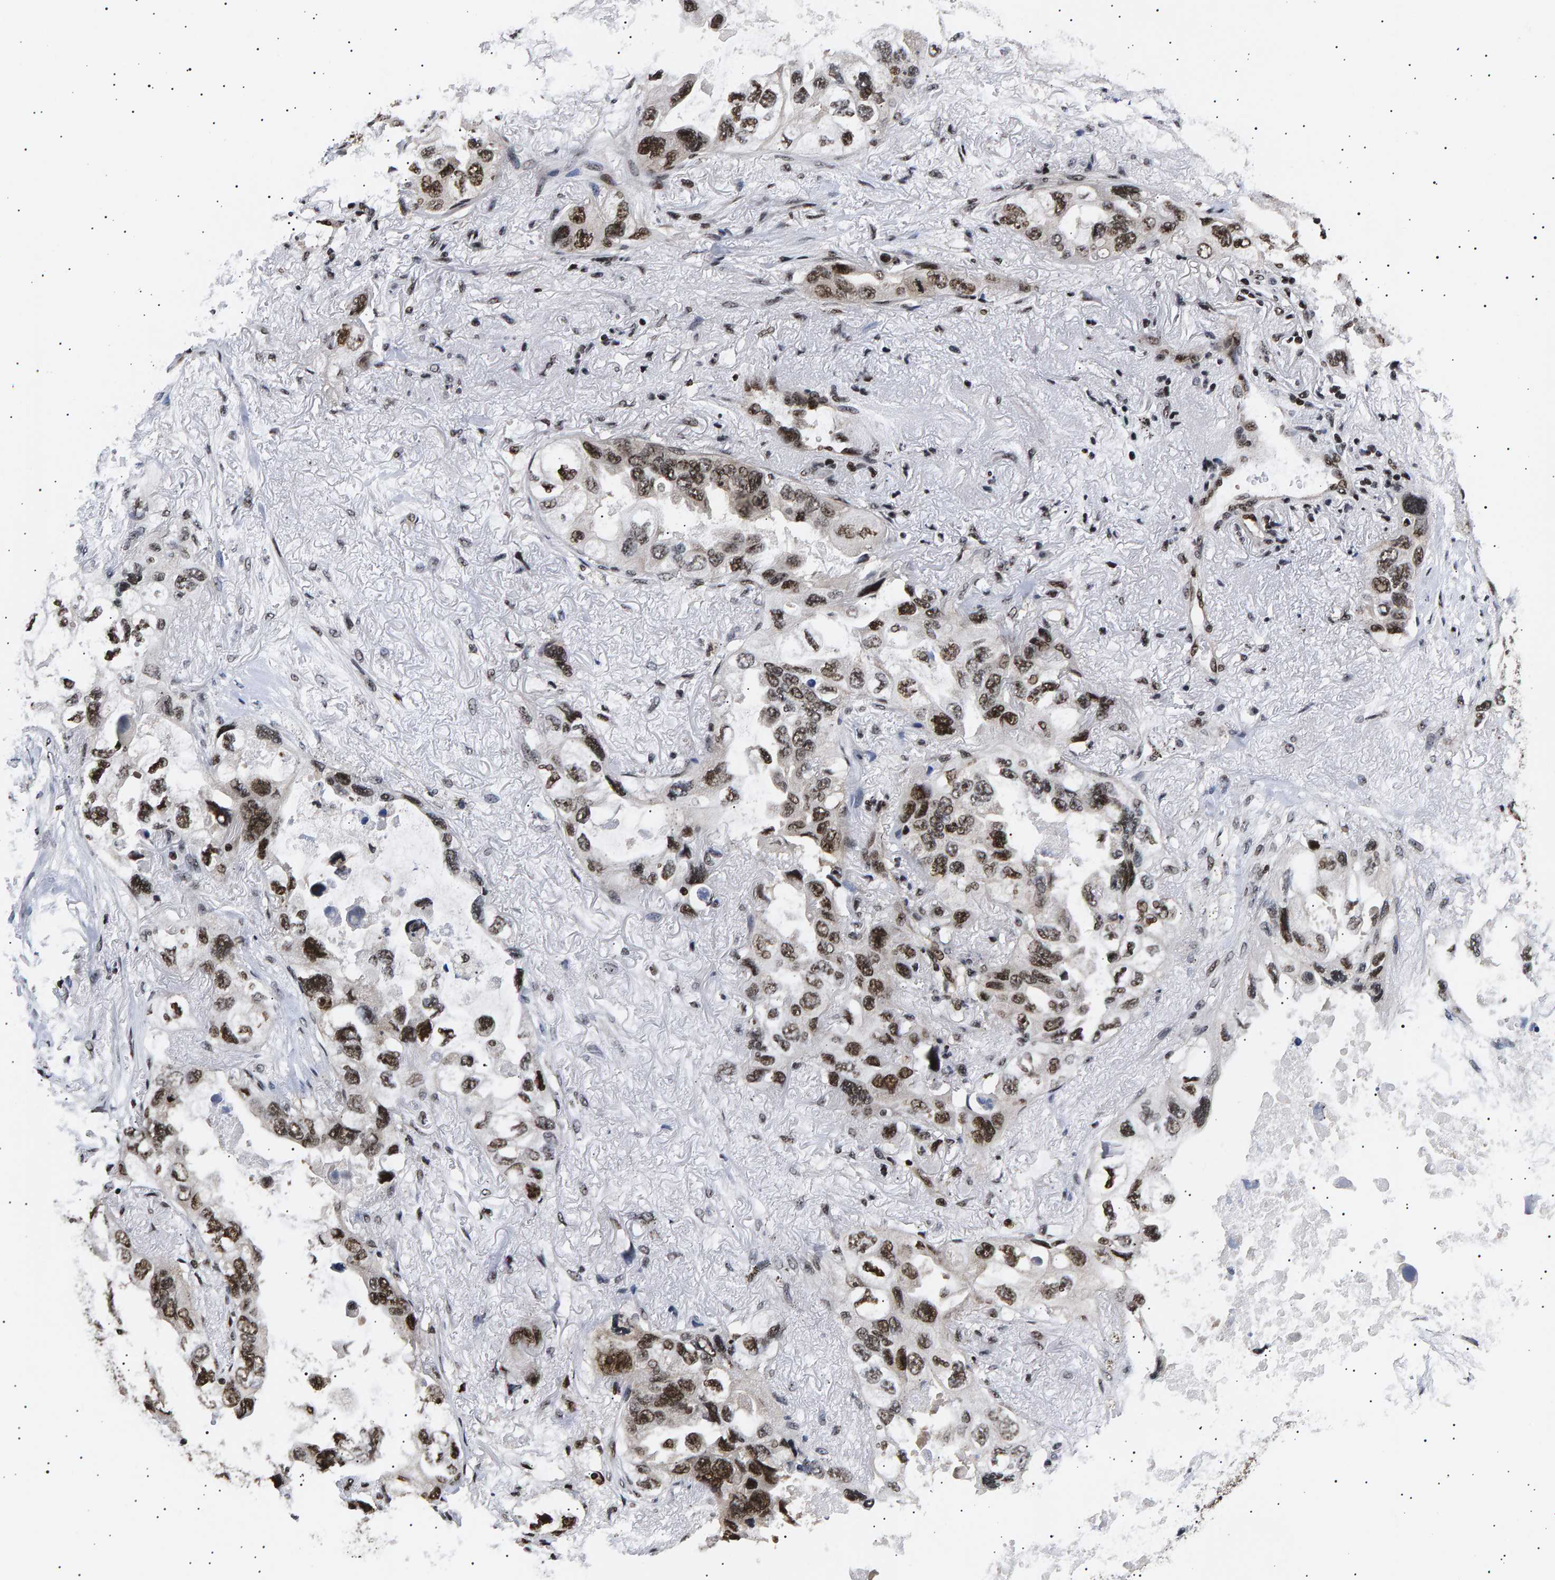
{"staining": {"intensity": "strong", "quantity": ">75%", "location": "nuclear"}, "tissue": "lung cancer", "cell_type": "Tumor cells", "image_type": "cancer", "snomed": [{"axis": "morphology", "description": "Squamous cell carcinoma, NOS"}, {"axis": "topography", "description": "Lung"}], "caption": "IHC of lung squamous cell carcinoma demonstrates high levels of strong nuclear staining in about >75% of tumor cells.", "gene": "ANKRD40", "patient": {"sex": "female", "age": 73}}